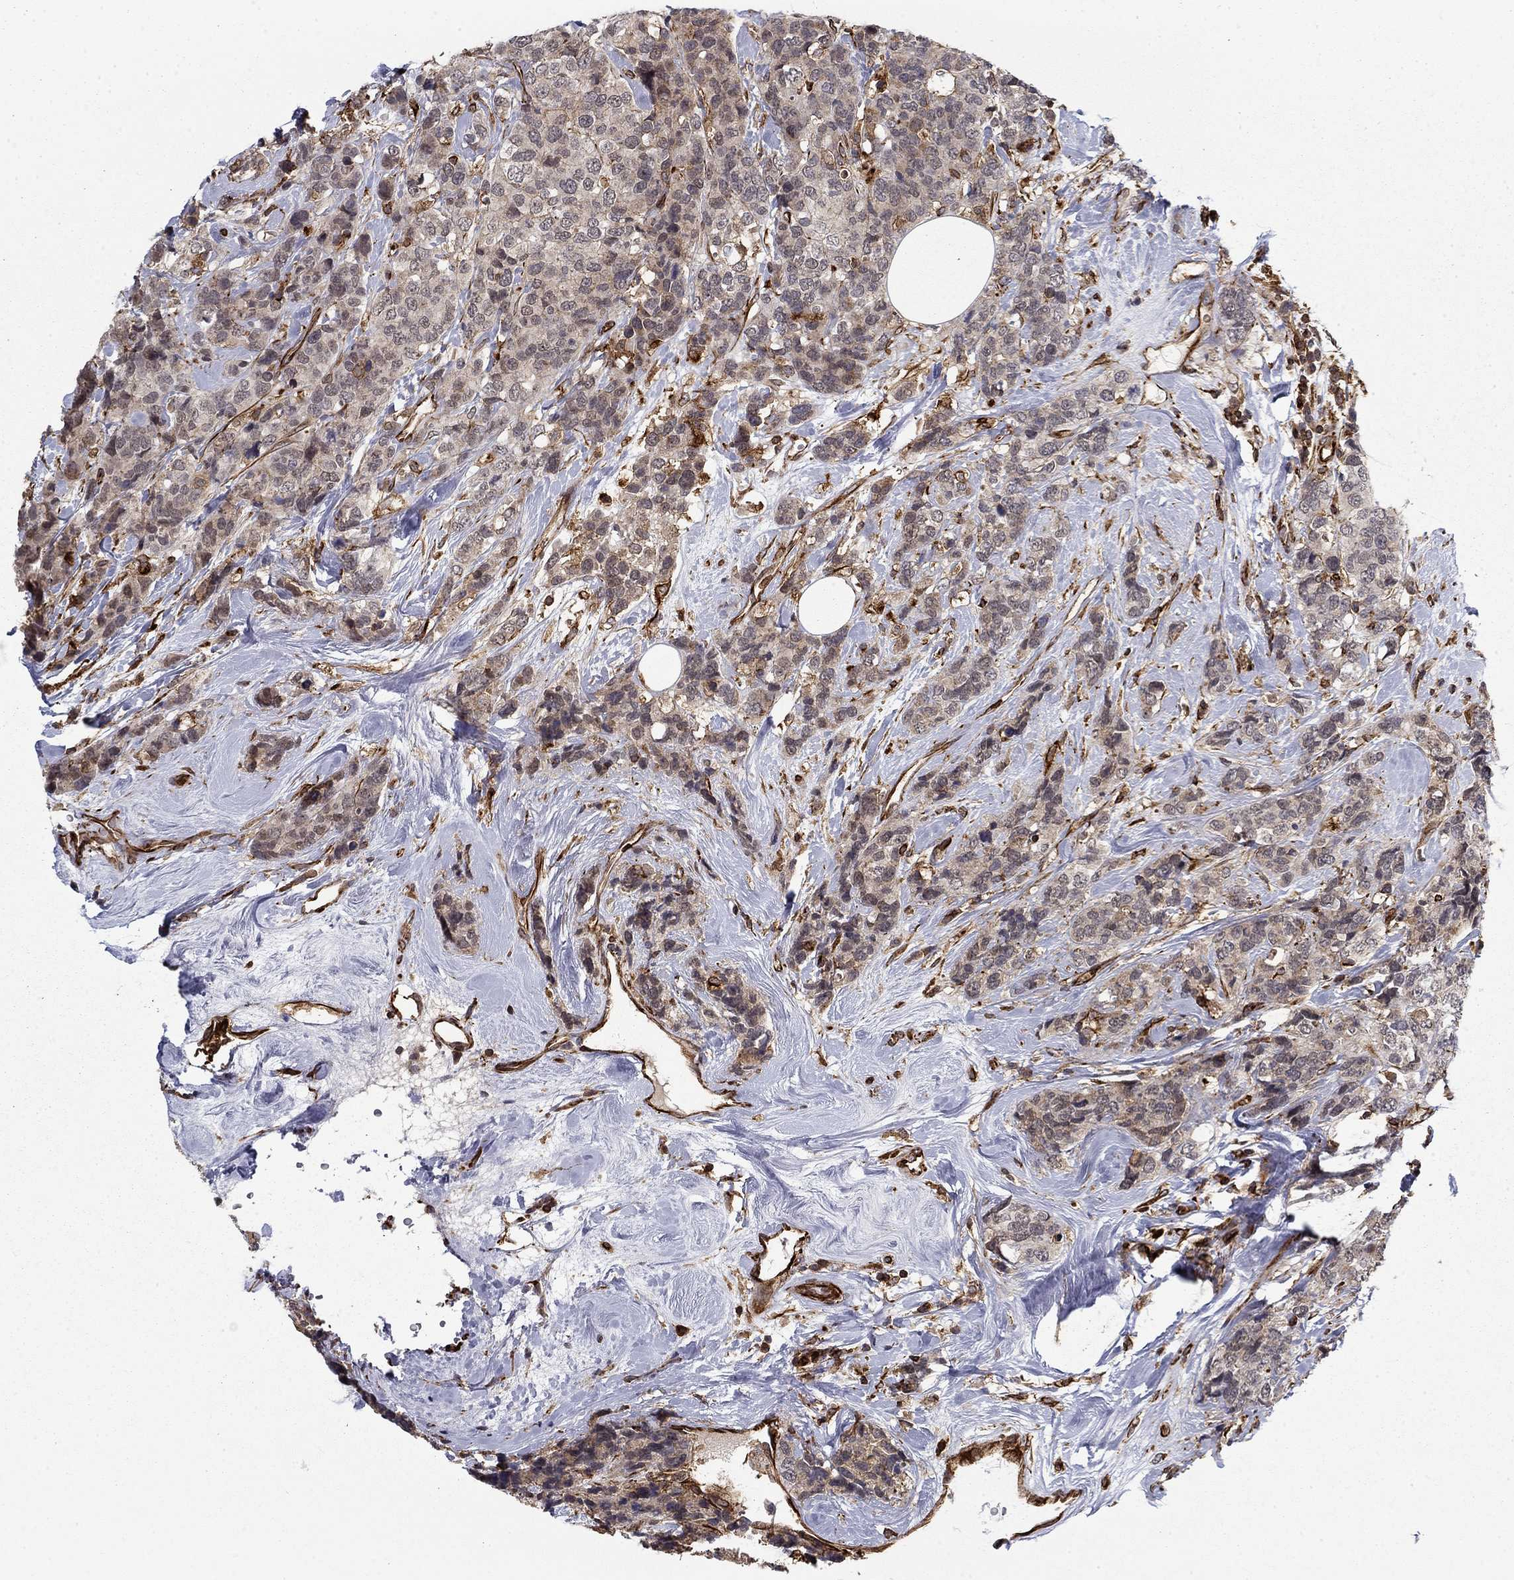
{"staining": {"intensity": "weak", "quantity": "<25%", "location": "cytoplasmic/membranous"}, "tissue": "breast cancer", "cell_type": "Tumor cells", "image_type": "cancer", "snomed": [{"axis": "morphology", "description": "Lobular carcinoma"}, {"axis": "topography", "description": "Breast"}], "caption": "This image is of breast cancer stained with immunohistochemistry to label a protein in brown with the nuclei are counter-stained blue. There is no positivity in tumor cells.", "gene": "ADM", "patient": {"sex": "female", "age": 59}}